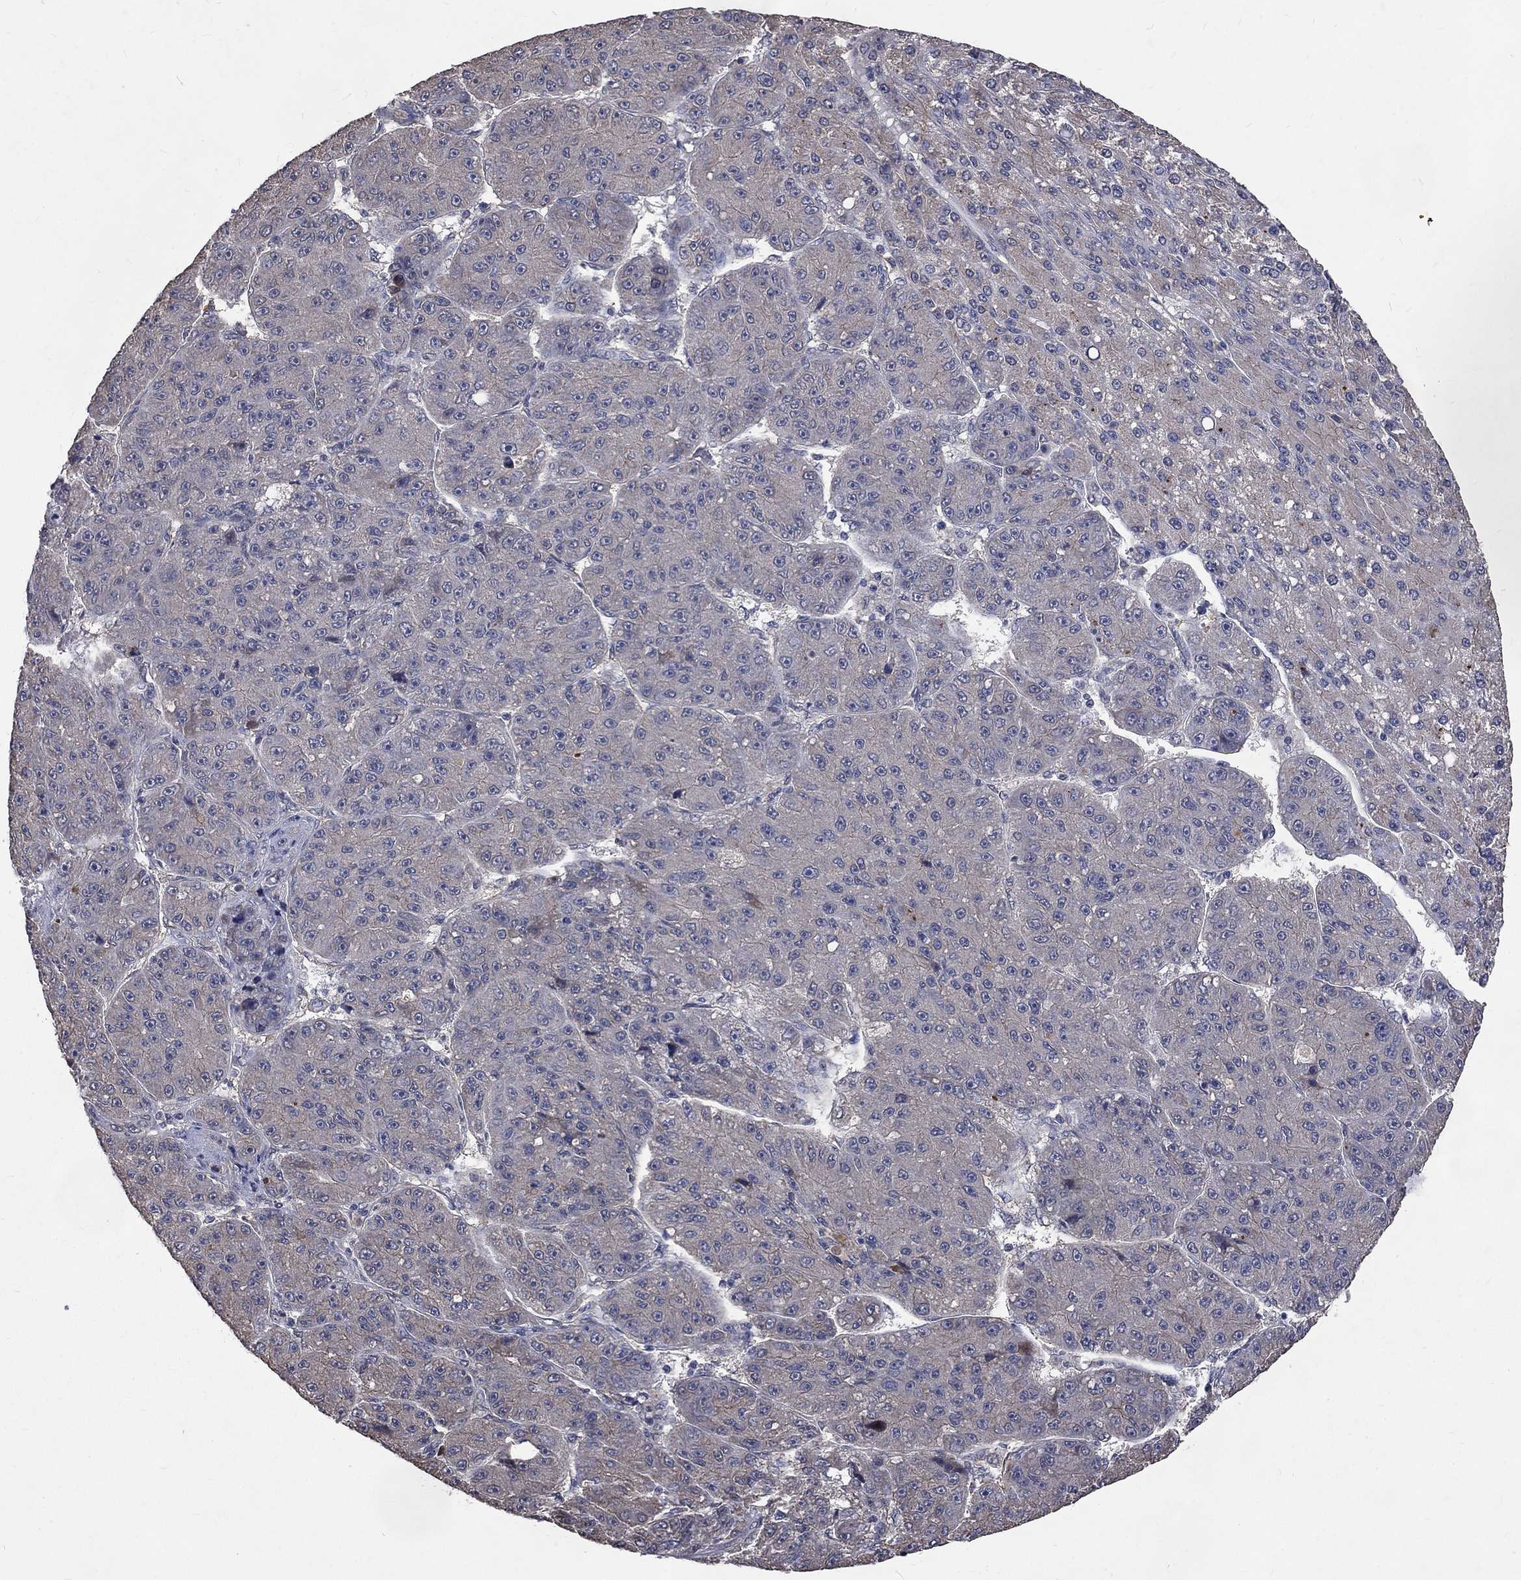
{"staining": {"intensity": "negative", "quantity": "none", "location": "none"}, "tissue": "liver cancer", "cell_type": "Tumor cells", "image_type": "cancer", "snomed": [{"axis": "morphology", "description": "Carcinoma, Hepatocellular, NOS"}, {"axis": "topography", "description": "Liver"}], "caption": "DAB (3,3'-diaminobenzidine) immunohistochemical staining of human hepatocellular carcinoma (liver) exhibits no significant staining in tumor cells. The staining was performed using DAB to visualize the protein expression in brown, while the nuclei were stained in blue with hematoxylin (Magnification: 20x).", "gene": "CHST5", "patient": {"sex": "male", "age": 67}}